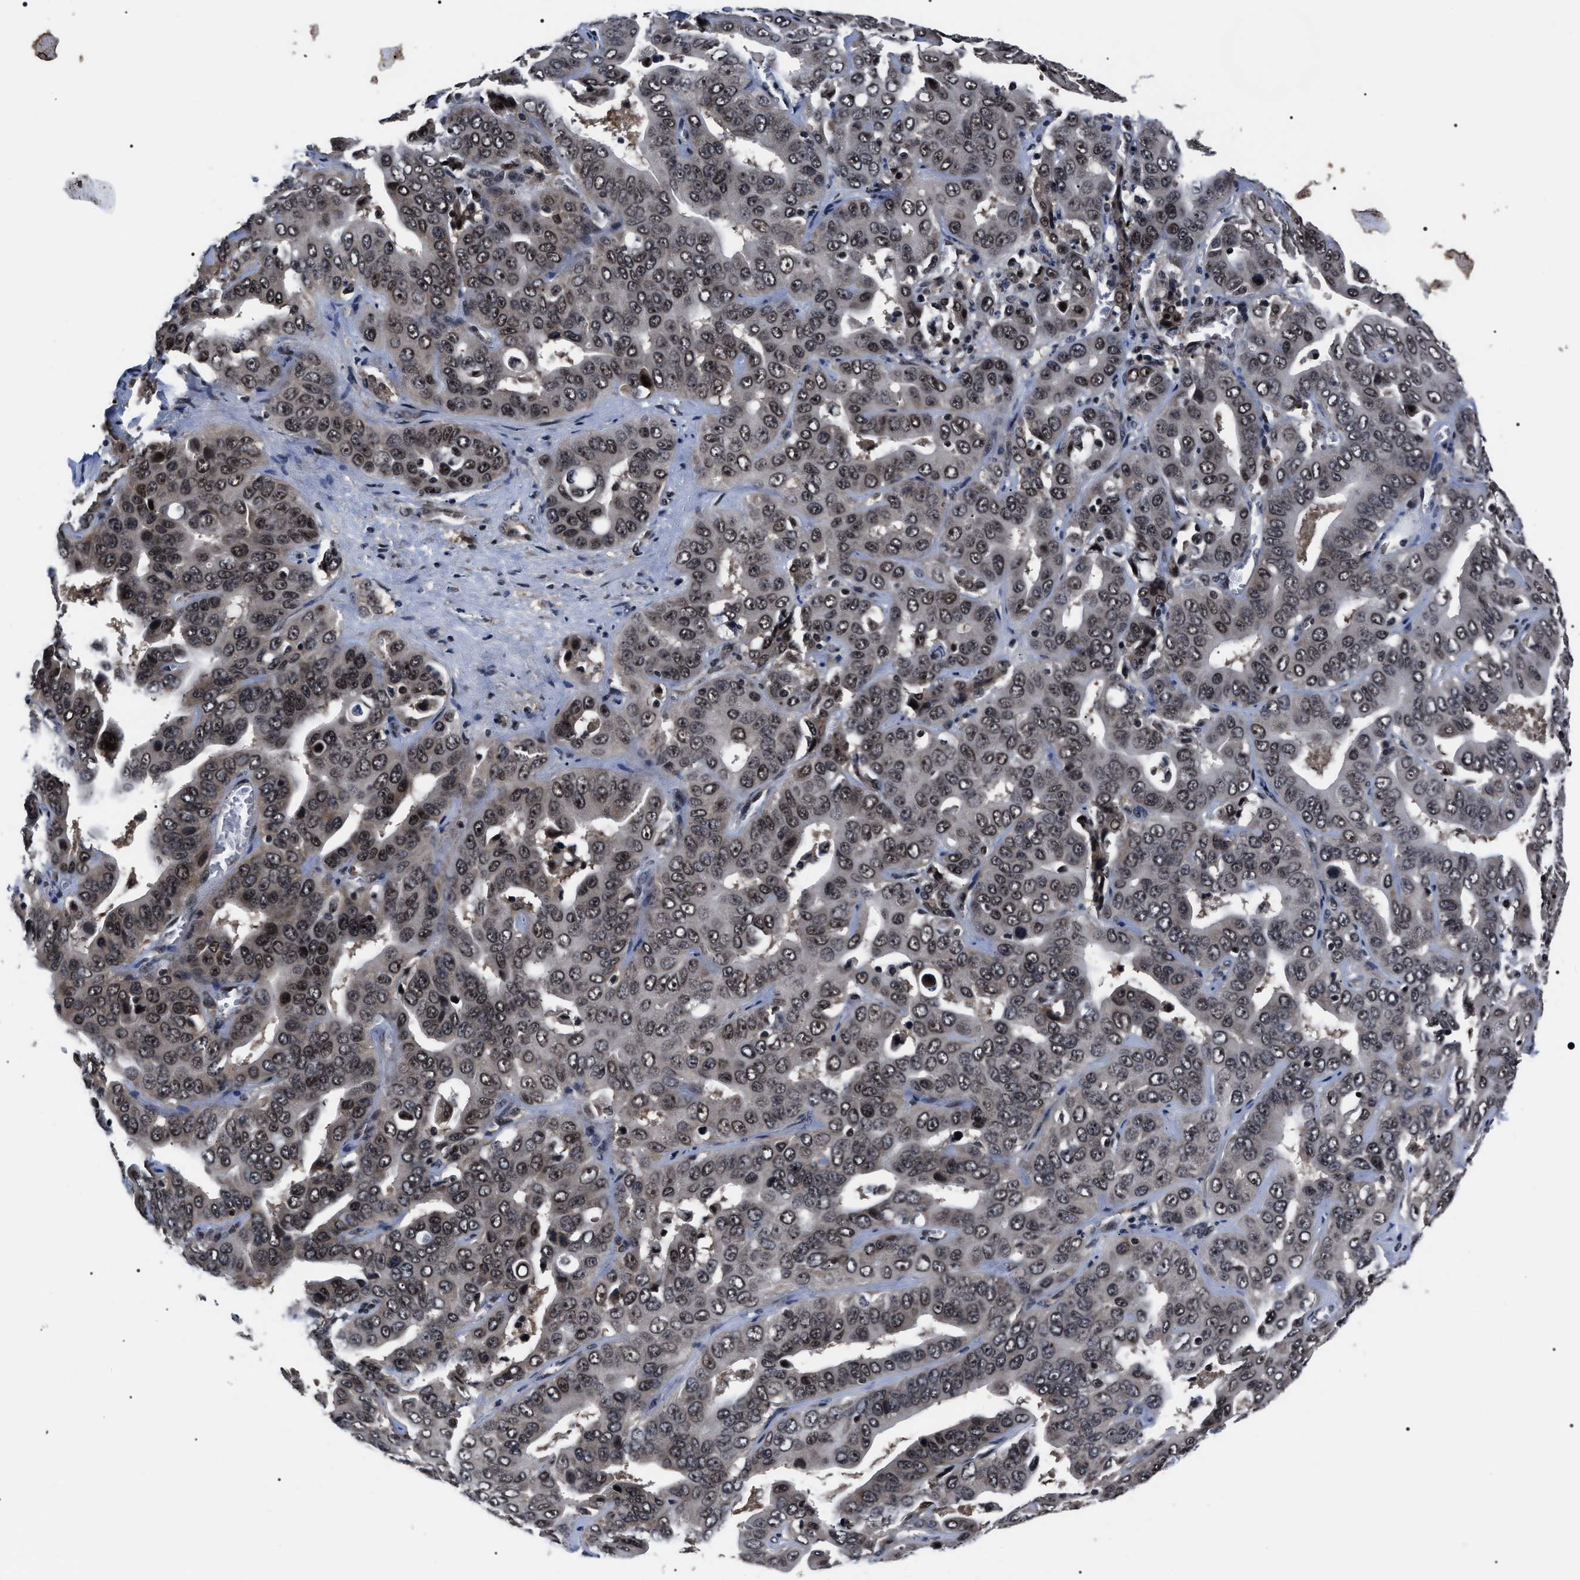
{"staining": {"intensity": "weak", "quantity": "<25%", "location": "nuclear"}, "tissue": "liver cancer", "cell_type": "Tumor cells", "image_type": "cancer", "snomed": [{"axis": "morphology", "description": "Cholangiocarcinoma"}, {"axis": "topography", "description": "Liver"}], "caption": "Tumor cells show no significant staining in liver cancer (cholangiocarcinoma). Brightfield microscopy of IHC stained with DAB (3,3'-diaminobenzidine) (brown) and hematoxylin (blue), captured at high magnification.", "gene": "CSNK2A1", "patient": {"sex": "female", "age": 52}}